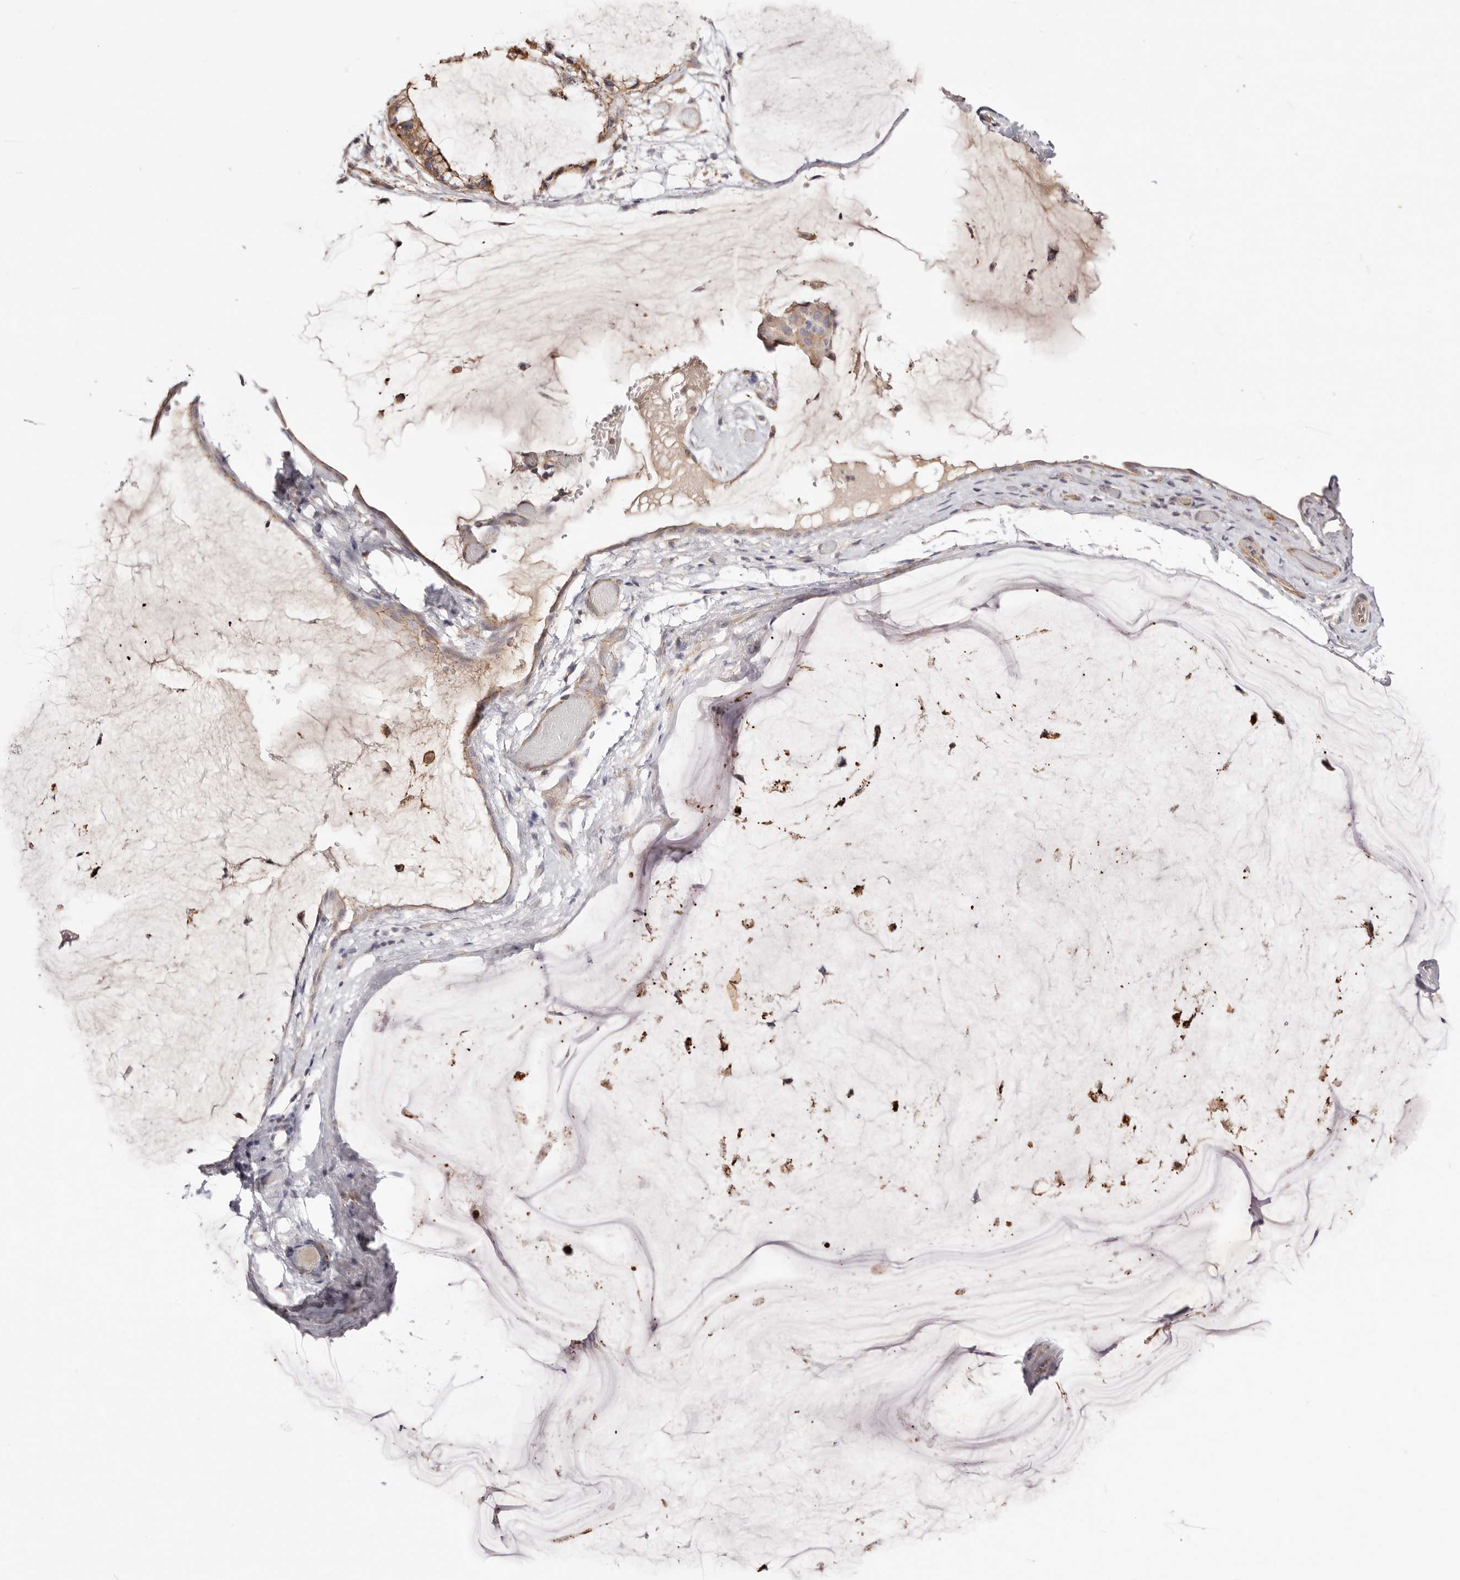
{"staining": {"intensity": "moderate", "quantity": ">75%", "location": "cytoplasmic/membranous"}, "tissue": "ovarian cancer", "cell_type": "Tumor cells", "image_type": "cancer", "snomed": [{"axis": "morphology", "description": "Cystadenocarcinoma, mucinous, NOS"}, {"axis": "topography", "description": "Ovary"}], "caption": "The immunohistochemical stain highlights moderate cytoplasmic/membranous positivity in tumor cells of ovarian cancer tissue.", "gene": "SLC35B2", "patient": {"sex": "female", "age": 39}}